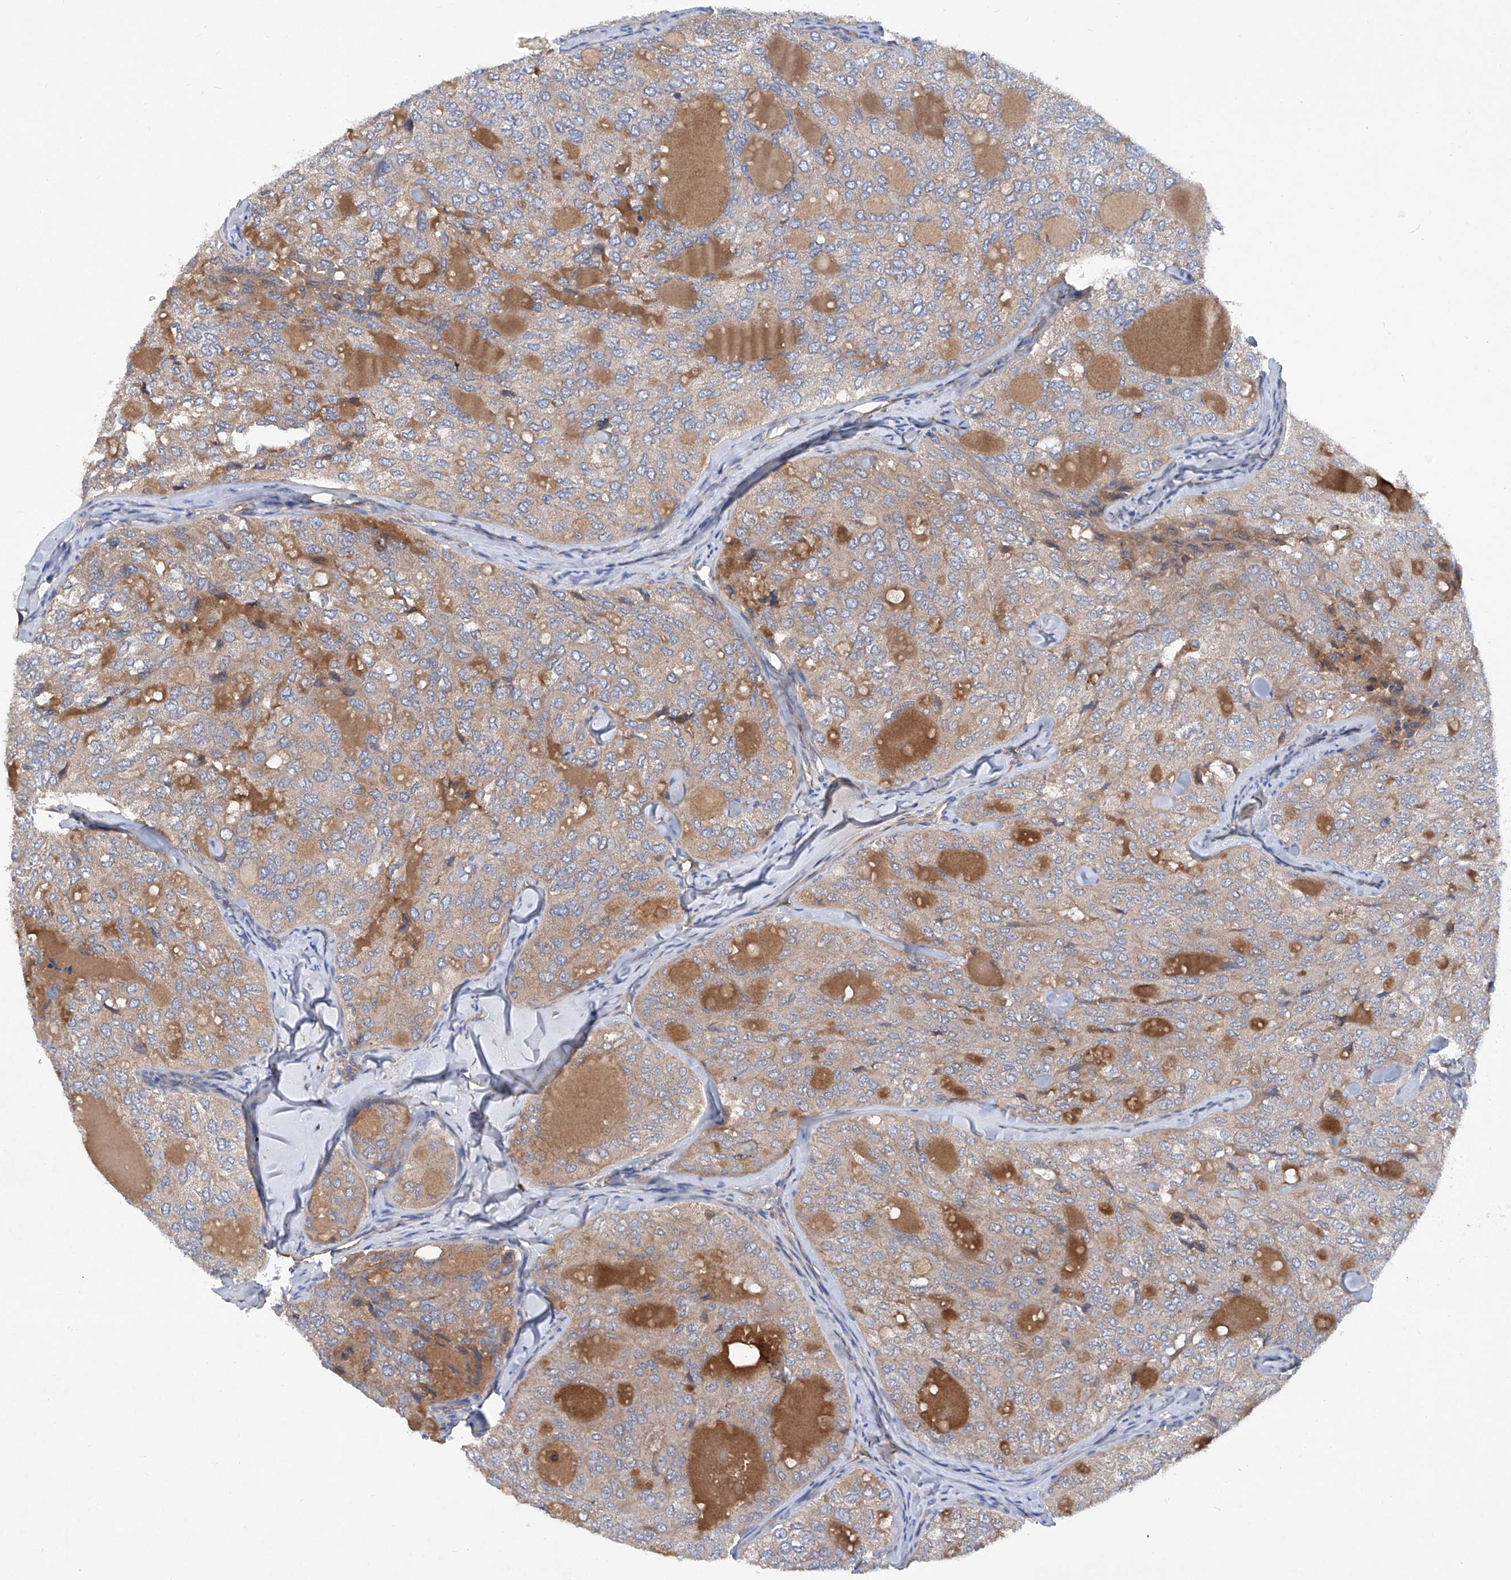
{"staining": {"intensity": "weak", "quantity": "25%-75%", "location": "cytoplasmic/membranous"}, "tissue": "thyroid cancer", "cell_type": "Tumor cells", "image_type": "cancer", "snomed": [{"axis": "morphology", "description": "Follicular adenoma carcinoma, NOS"}, {"axis": "topography", "description": "Thyroid gland"}], "caption": "A brown stain highlights weak cytoplasmic/membranous staining of a protein in follicular adenoma carcinoma (thyroid) tumor cells. (Brightfield microscopy of DAB IHC at high magnification).", "gene": "ASCC3", "patient": {"sex": "male", "age": 75}}